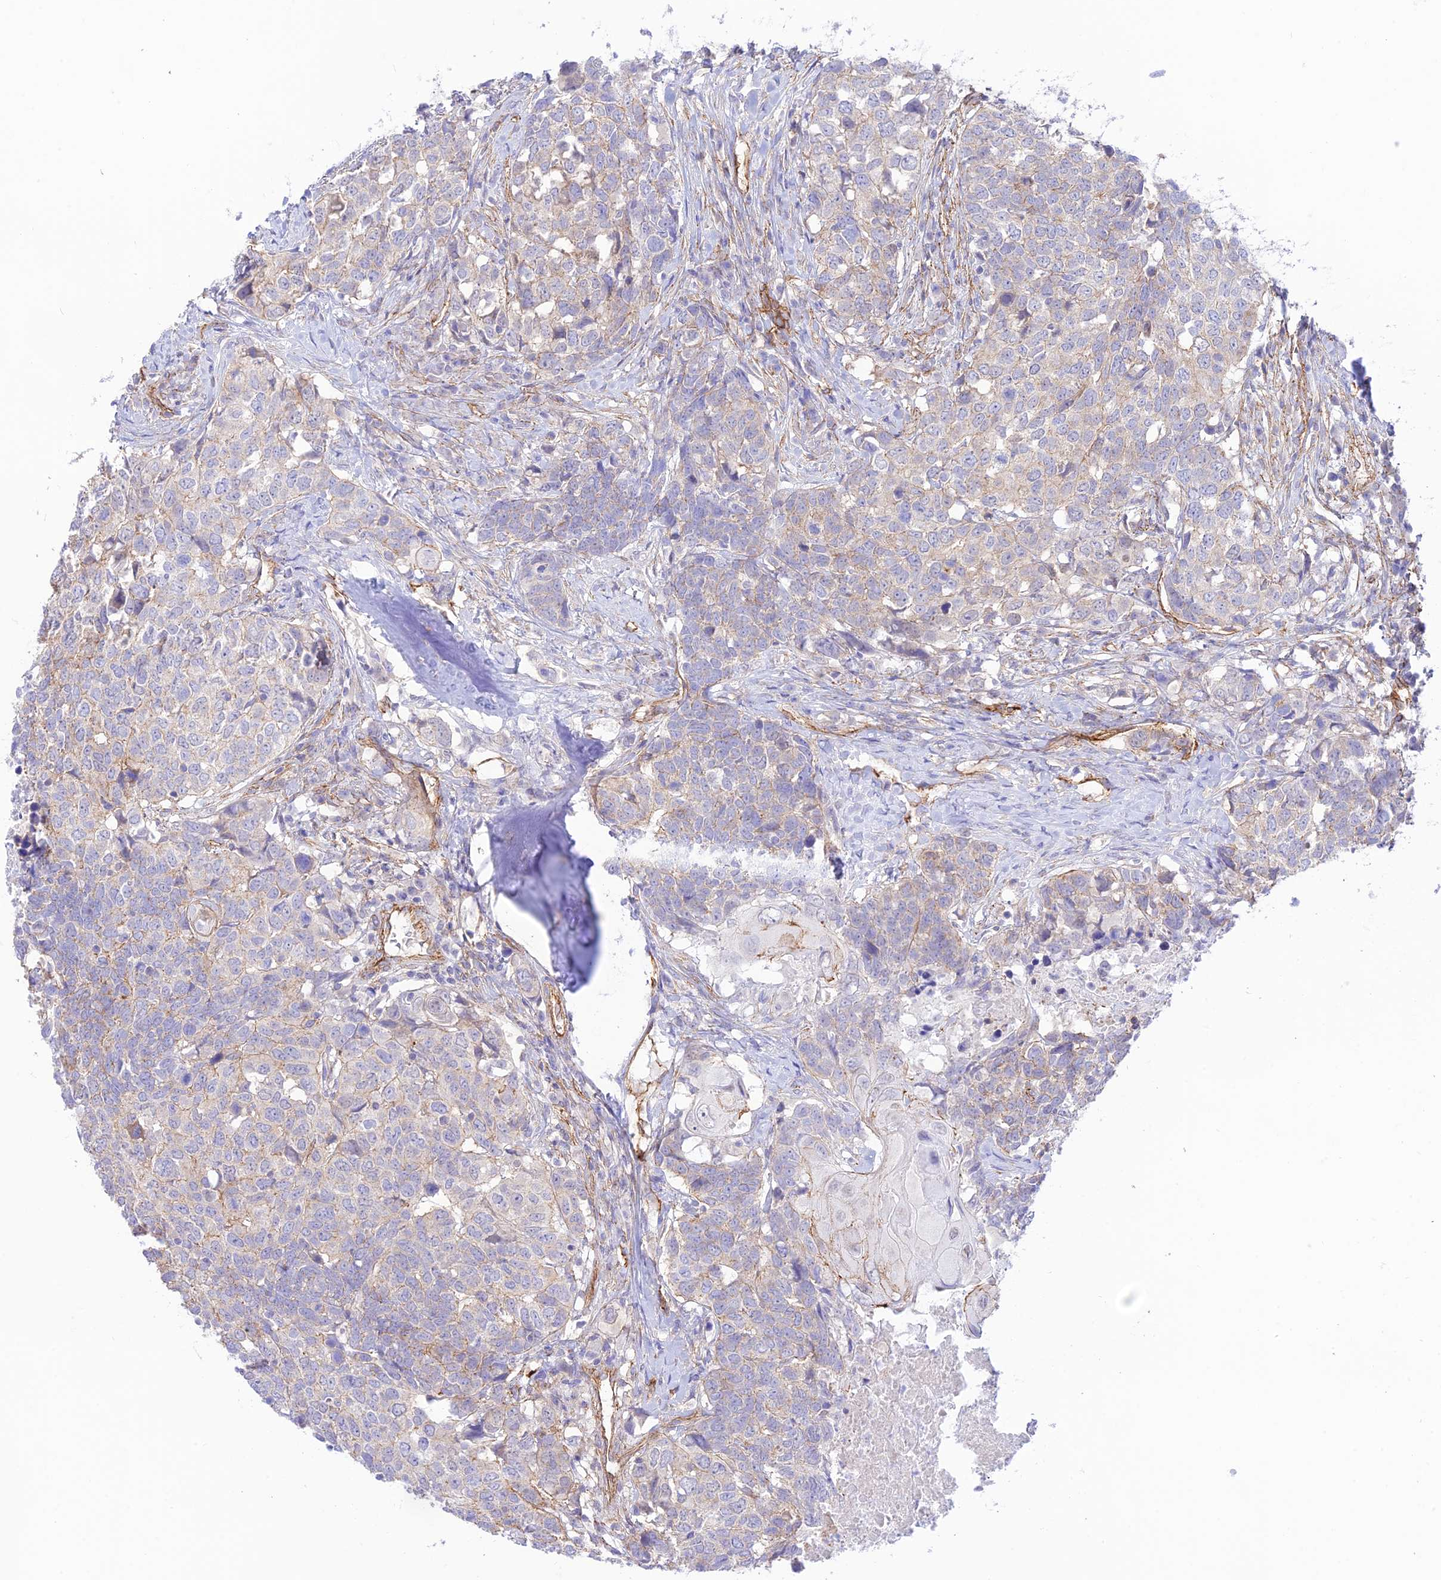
{"staining": {"intensity": "weak", "quantity": "<25%", "location": "cytoplasmic/membranous"}, "tissue": "head and neck cancer", "cell_type": "Tumor cells", "image_type": "cancer", "snomed": [{"axis": "morphology", "description": "Squamous cell carcinoma, NOS"}, {"axis": "topography", "description": "Head-Neck"}], "caption": "High magnification brightfield microscopy of head and neck cancer stained with DAB (brown) and counterstained with hematoxylin (blue): tumor cells show no significant staining.", "gene": "YPEL5", "patient": {"sex": "male", "age": 66}}